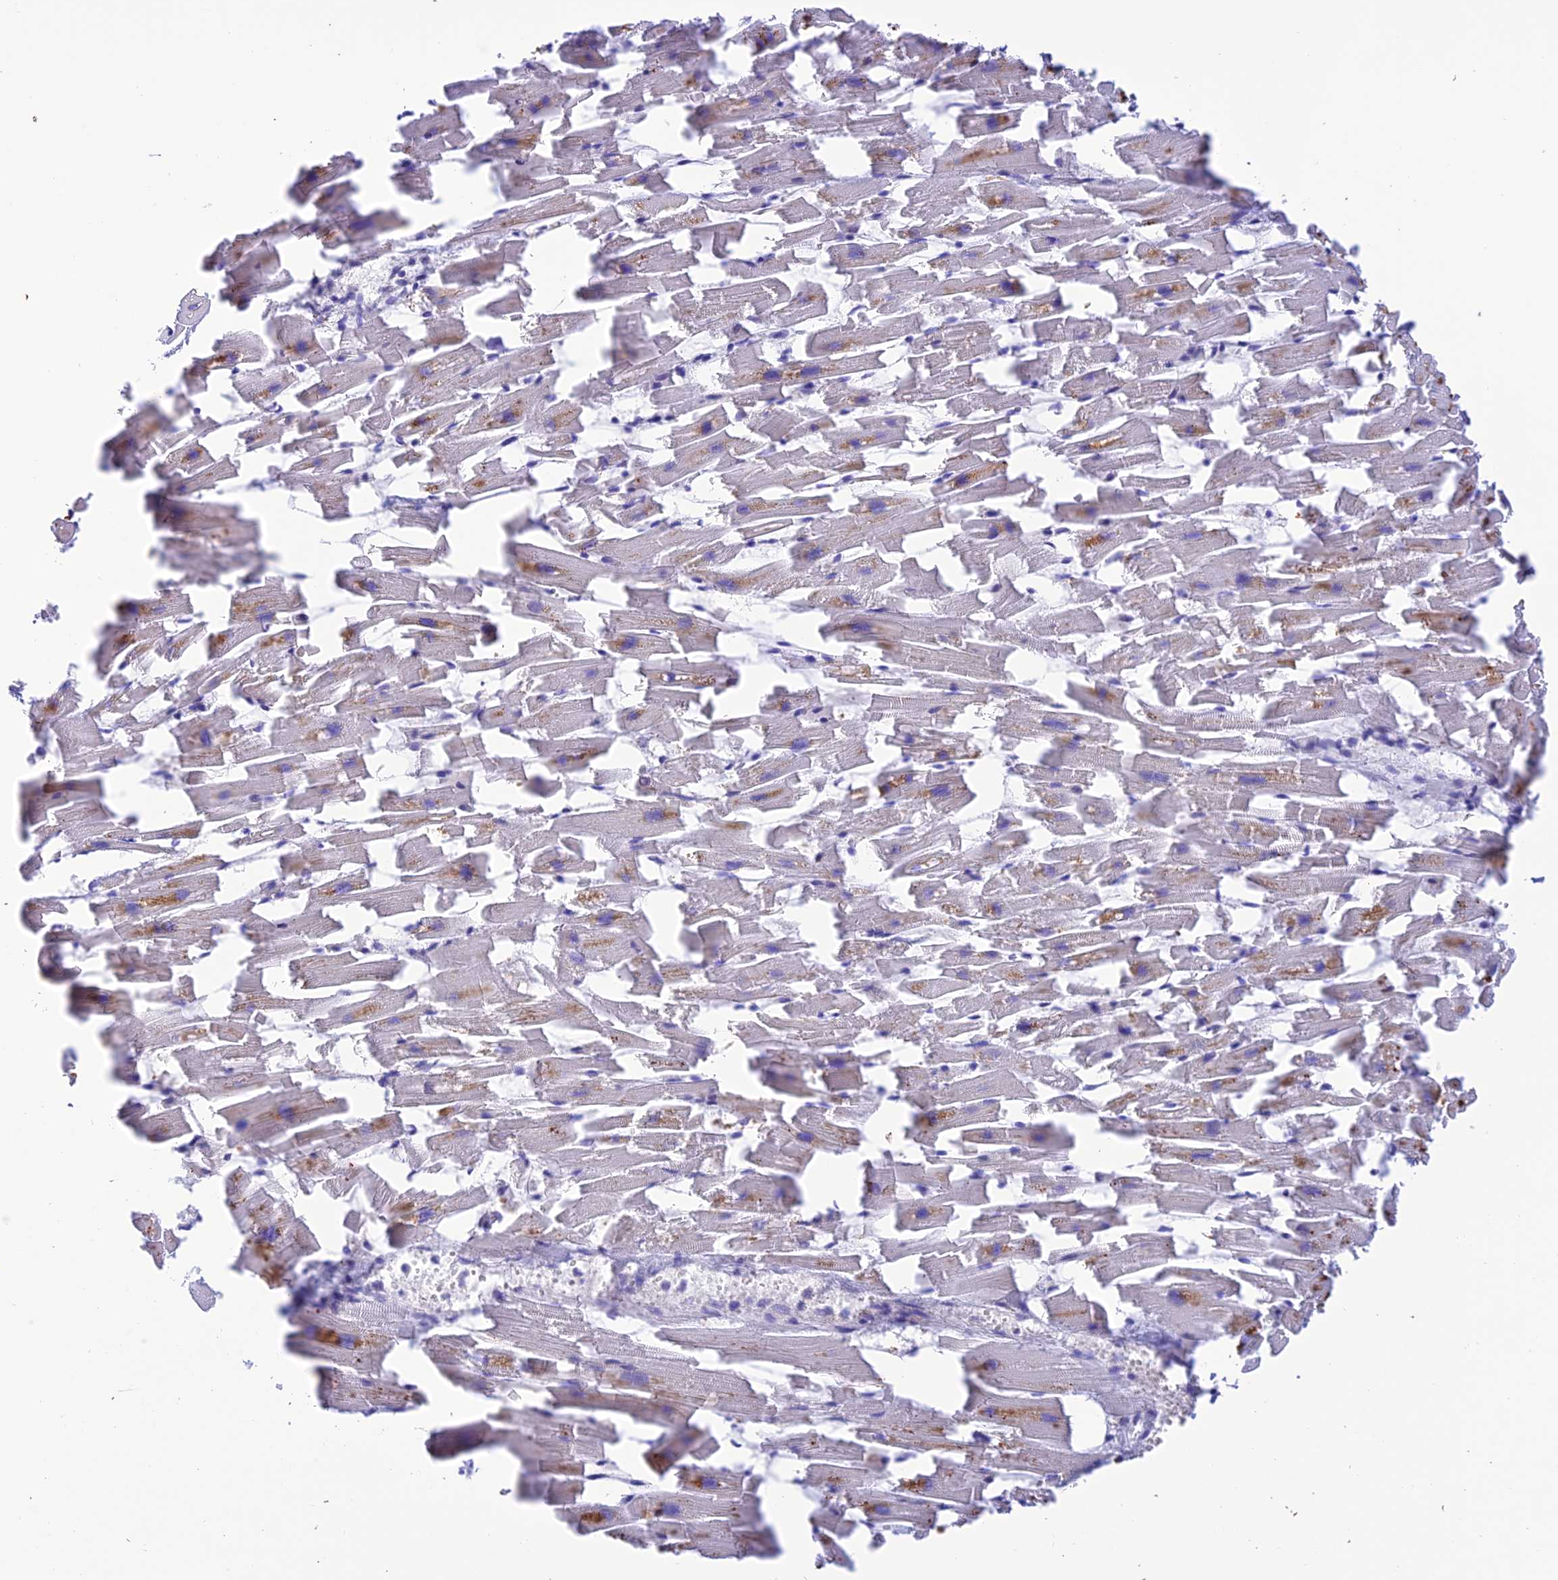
{"staining": {"intensity": "negative", "quantity": "none", "location": "none"}, "tissue": "heart muscle", "cell_type": "Cardiomyocytes", "image_type": "normal", "snomed": [{"axis": "morphology", "description": "Normal tissue, NOS"}, {"axis": "topography", "description": "Heart"}], "caption": "Histopathology image shows no significant protein positivity in cardiomyocytes of benign heart muscle. (Stains: DAB IHC with hematoxylin counter stain, Microscopy: brightfield microscopy at high magnification).", "gene": "ENSG00000255439", "patient": {"sex": "female", "age": 64}}